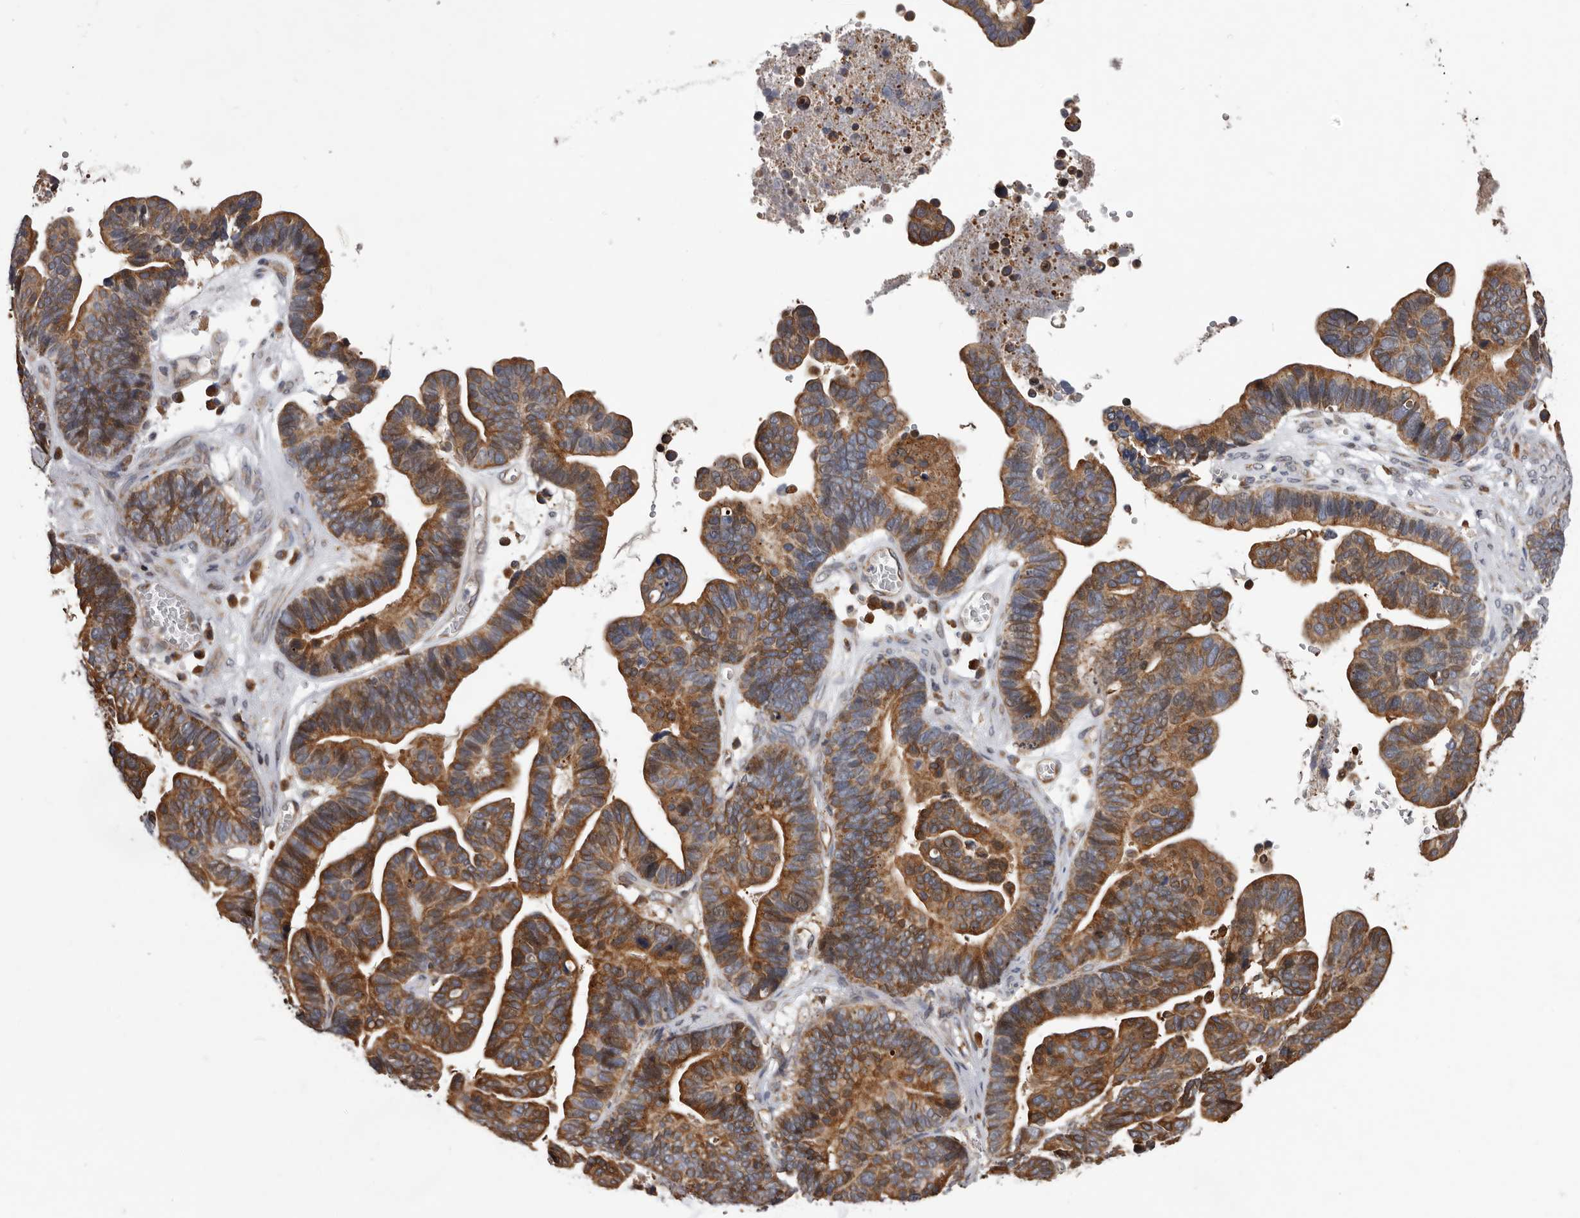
{"staining": {"intensity": "moderate", "quantity": ">75%", "location": "cytoplasmic/membranous"}, "tissue": "ovarian cancer", "cell_type": "Tumor cells", "image_type": "cancer", "snomed": [{"axis": "morphology", "description": "Cystadenocarcinoma, serous, NOS"}, {"axis": "topography", "description": "Ovary"}], "caption": "This photomicrograph reveals ovarian serous cystadenocarcinoma stained with immunohistochemistry (IHC) to label a protein in brown. The cytoplasmic/membranous of tumor cells show moderate positivity for the protein. Nuclei are counter-stained blue.", "gene": "GADD45B", "patient": {"sex": "female", "age": 56}}